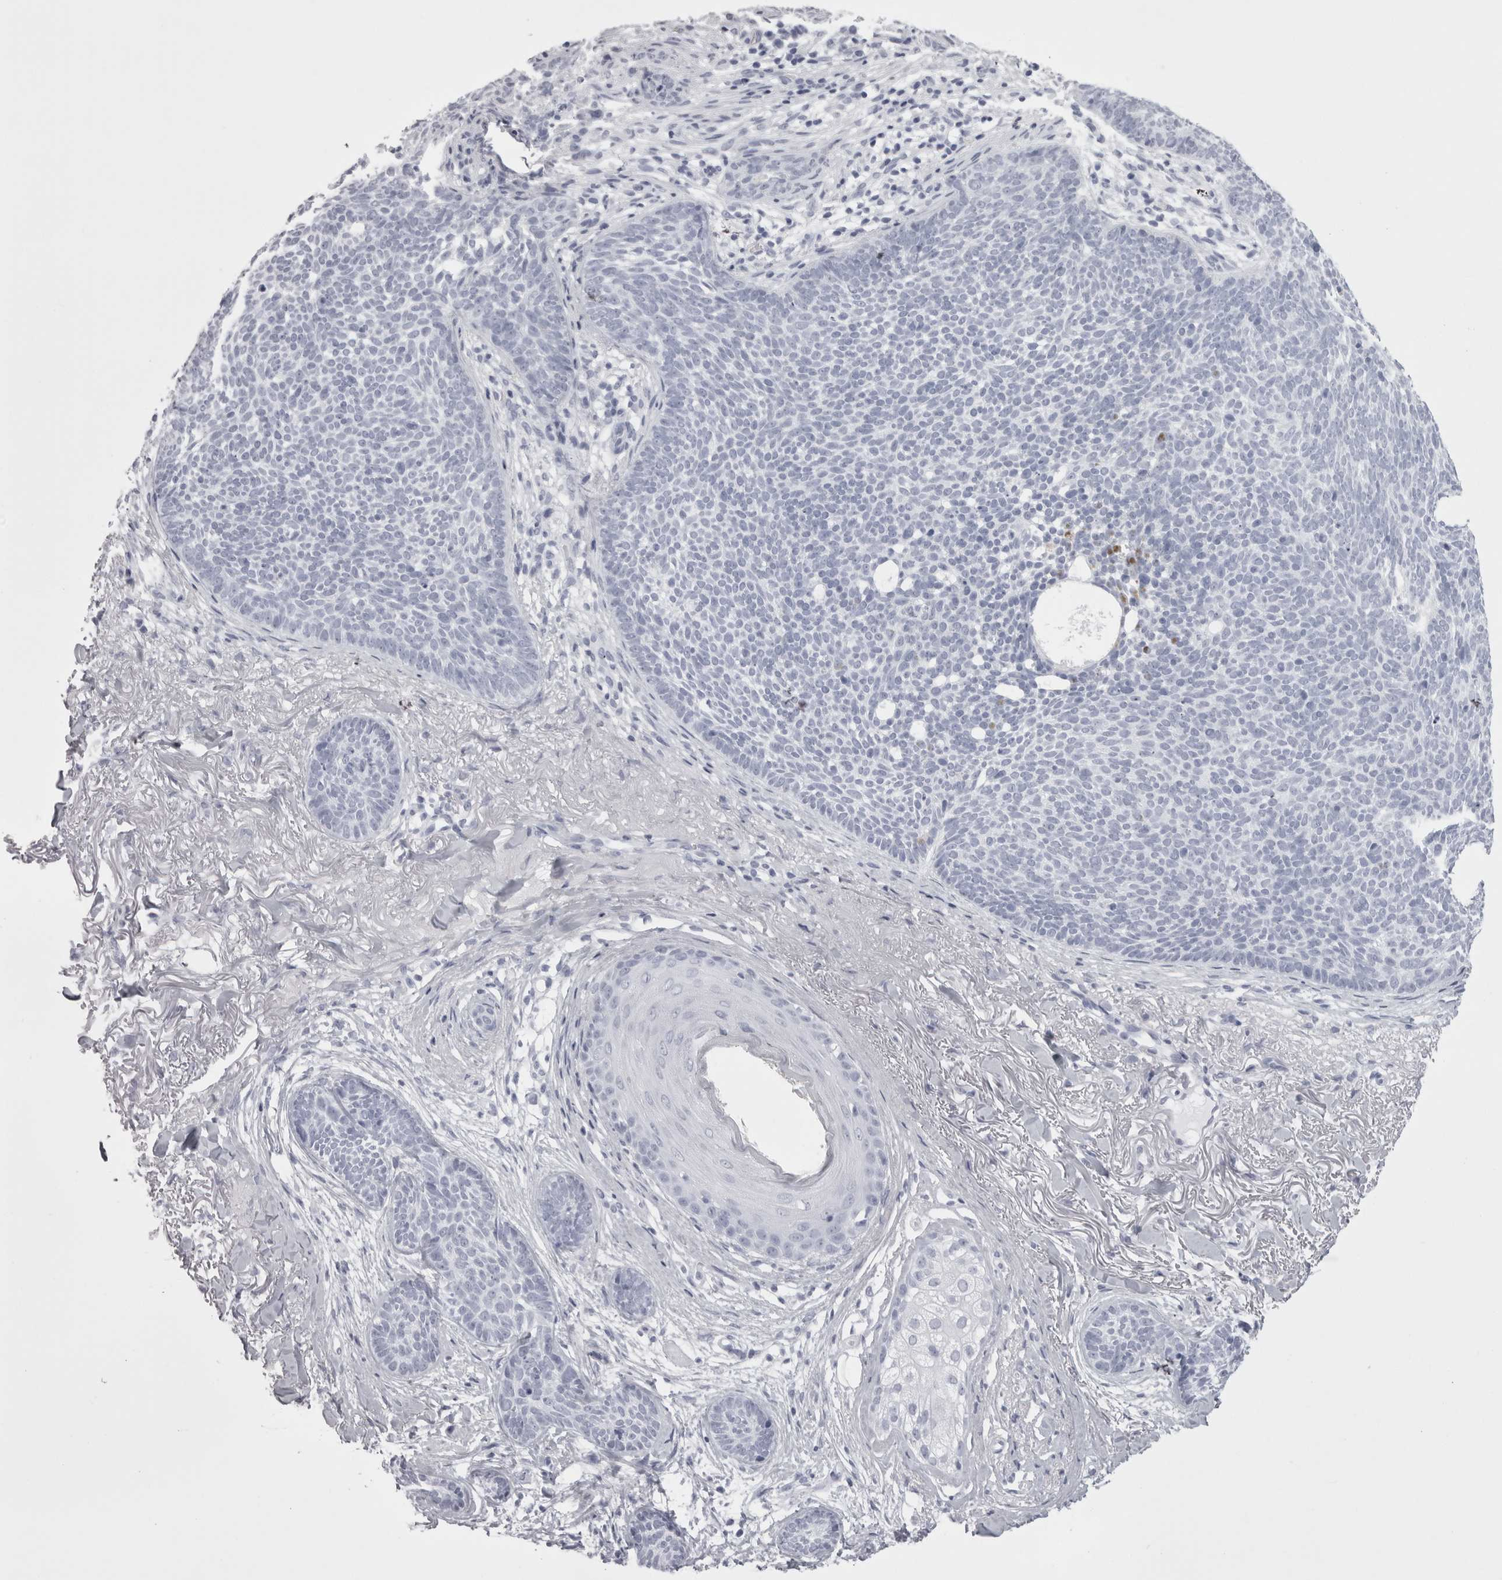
{"staining": {"intensity": "negative", "quantity": "none", "location": "none"}, "tissue": "skin cancer", "cell_type": "Tumor cells", "image_type": "cancer", "snomed": [{"axis": "morphology", "description": "Basal cell carcinoma"}, {"axis": "topography", "description": "Skin"}], "caption": "Human skin cancer (basal cell carcinoma) stained for a protein using IHC displays no positivity in tumor cells.", "gene": "SKAP1", "patient": {"sex": "female", "age": 70}}